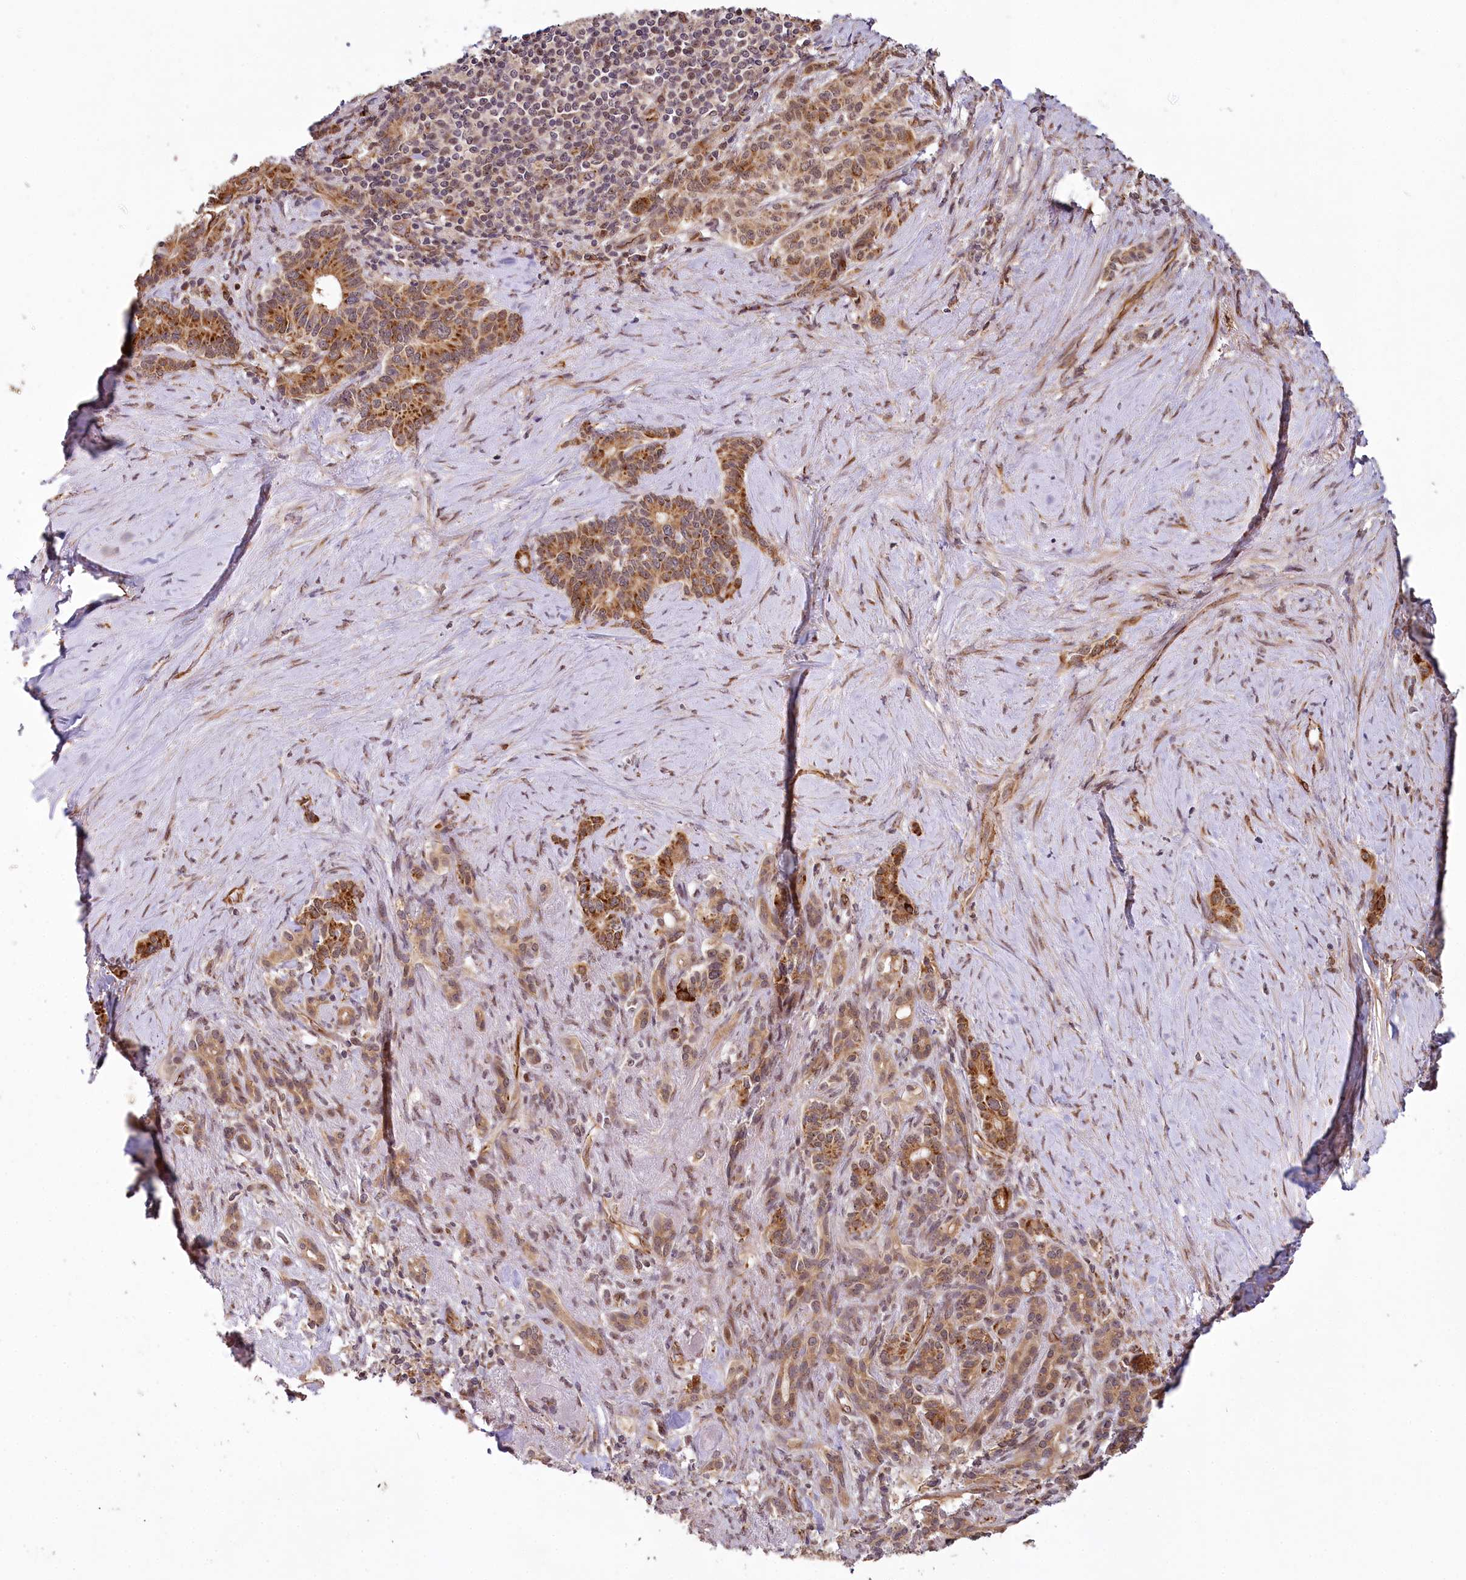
{"staining": {"intensity": "strong", "quantity": ">75%", "location": "cytoplasmic/membranous,nuclear"}, "tissue": "pancreatic cancer", "cell_type": "Tumor cells", "image_type": "cancer", "snomed": [{"axis": "morphology", "description": "Adenocarcinoma, NOS"}, {"axis": "topography", "description": "Pancreas"}], "caption": "This photomicrograph exhibits immunohistochemistry staining of pancreatic cancer, with high strong cytoplasmic/membranous and nuclear staining in about >75% of tumor cells.", "gene": "ALKBH8", "patient": {"sex": "female", "age": 74}}